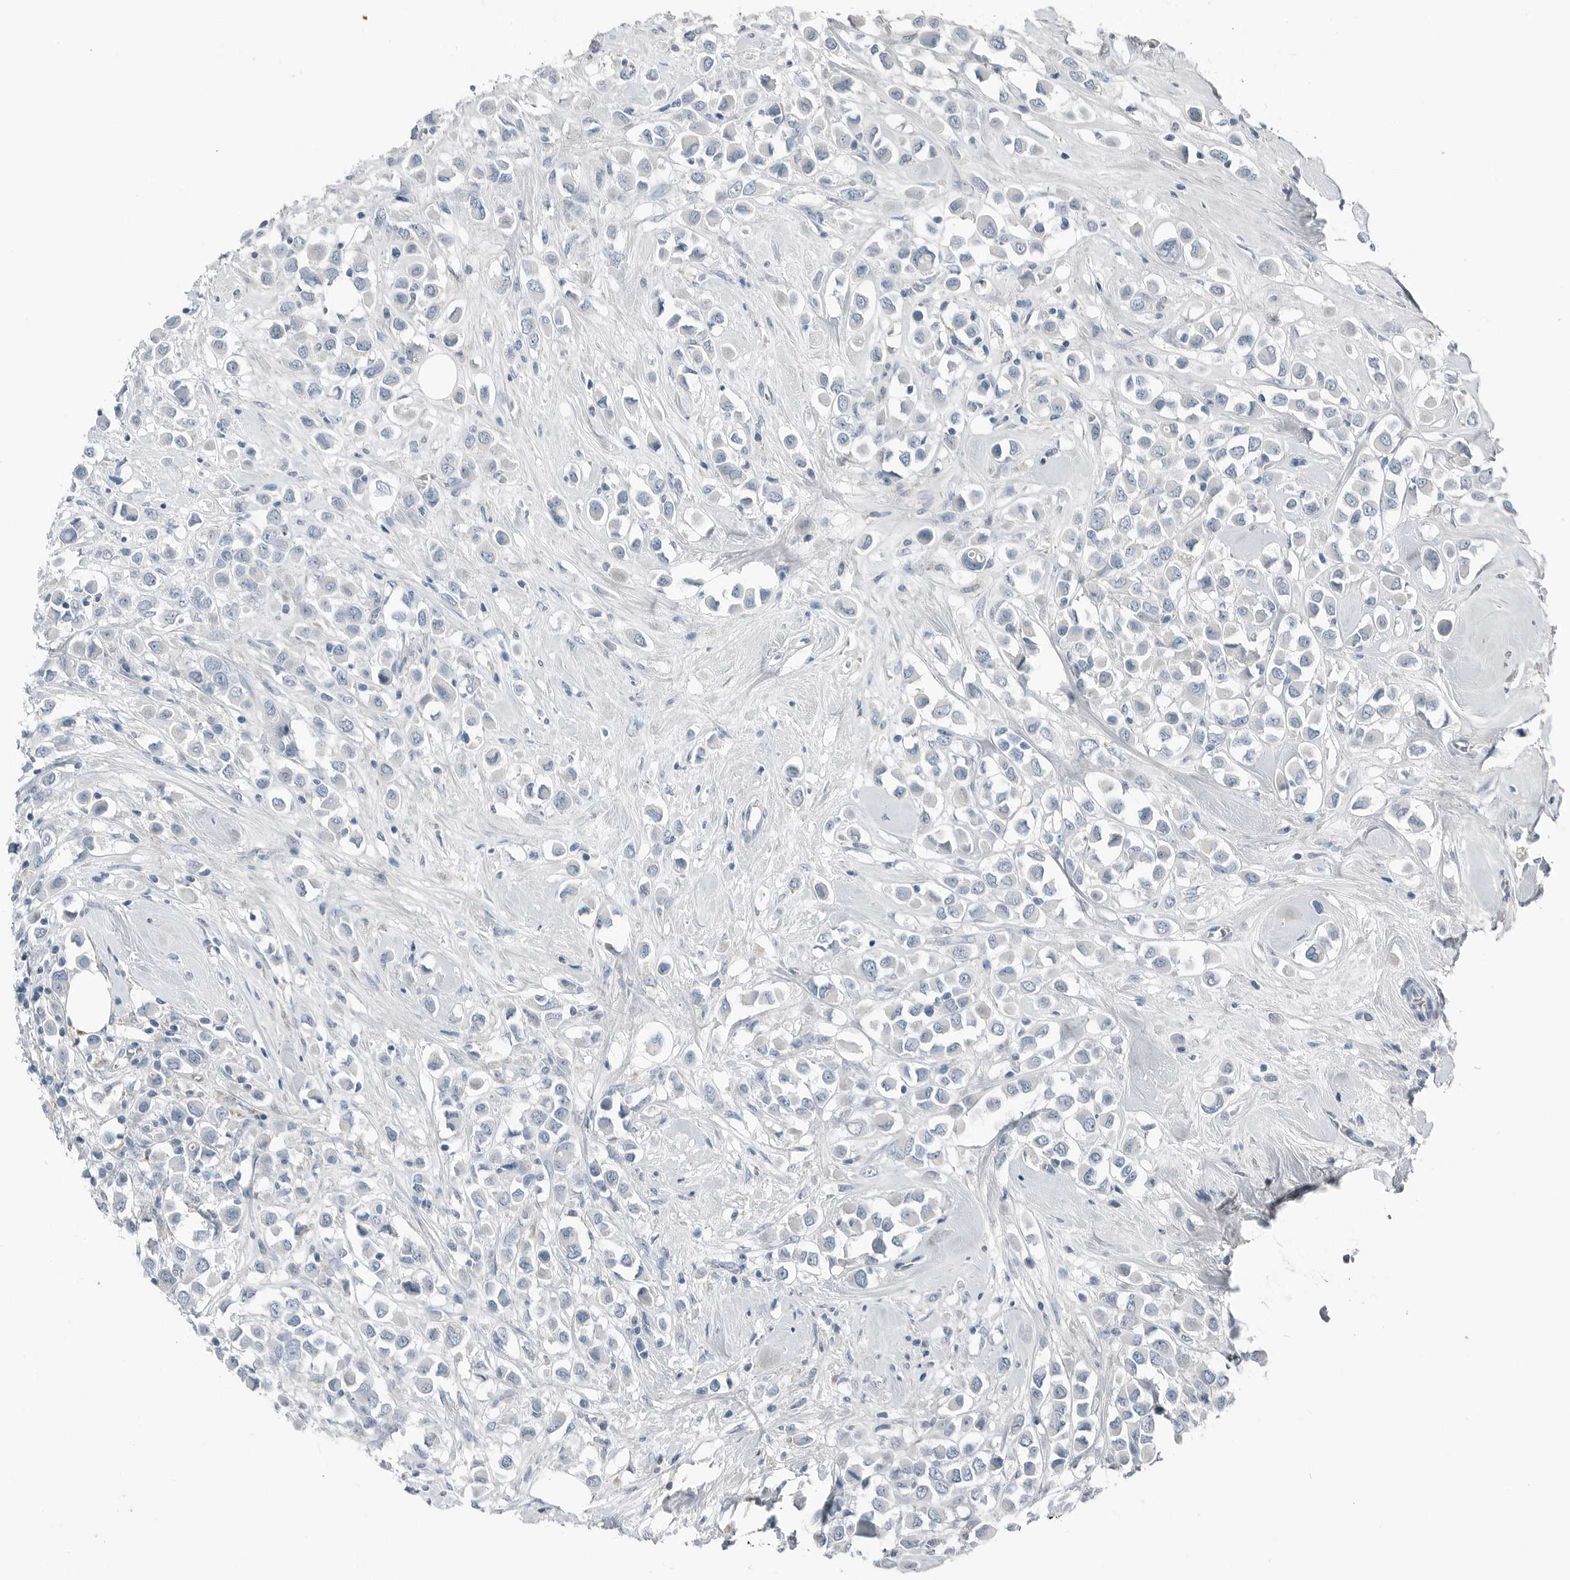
{"staining": {"intensity": "negative", "quantity": "none", "location": "none"}, "tissue": "breast cancer", "cell_type": "Tumor cells", "image_type": "cancer", "snomed": [{"axis": "morphology", "description": "Duct carcinoma"}, {"axis": "topography", "description": "Breast"}], "caption": "High power microscopy image of an immunohistochemistry (IHC) micrograph of intraductal carcinoma (breast), revealing no significant expression in tumor cells.", "gene": "SERPINB7", "patient": {"sex": "female", "age": 61}}